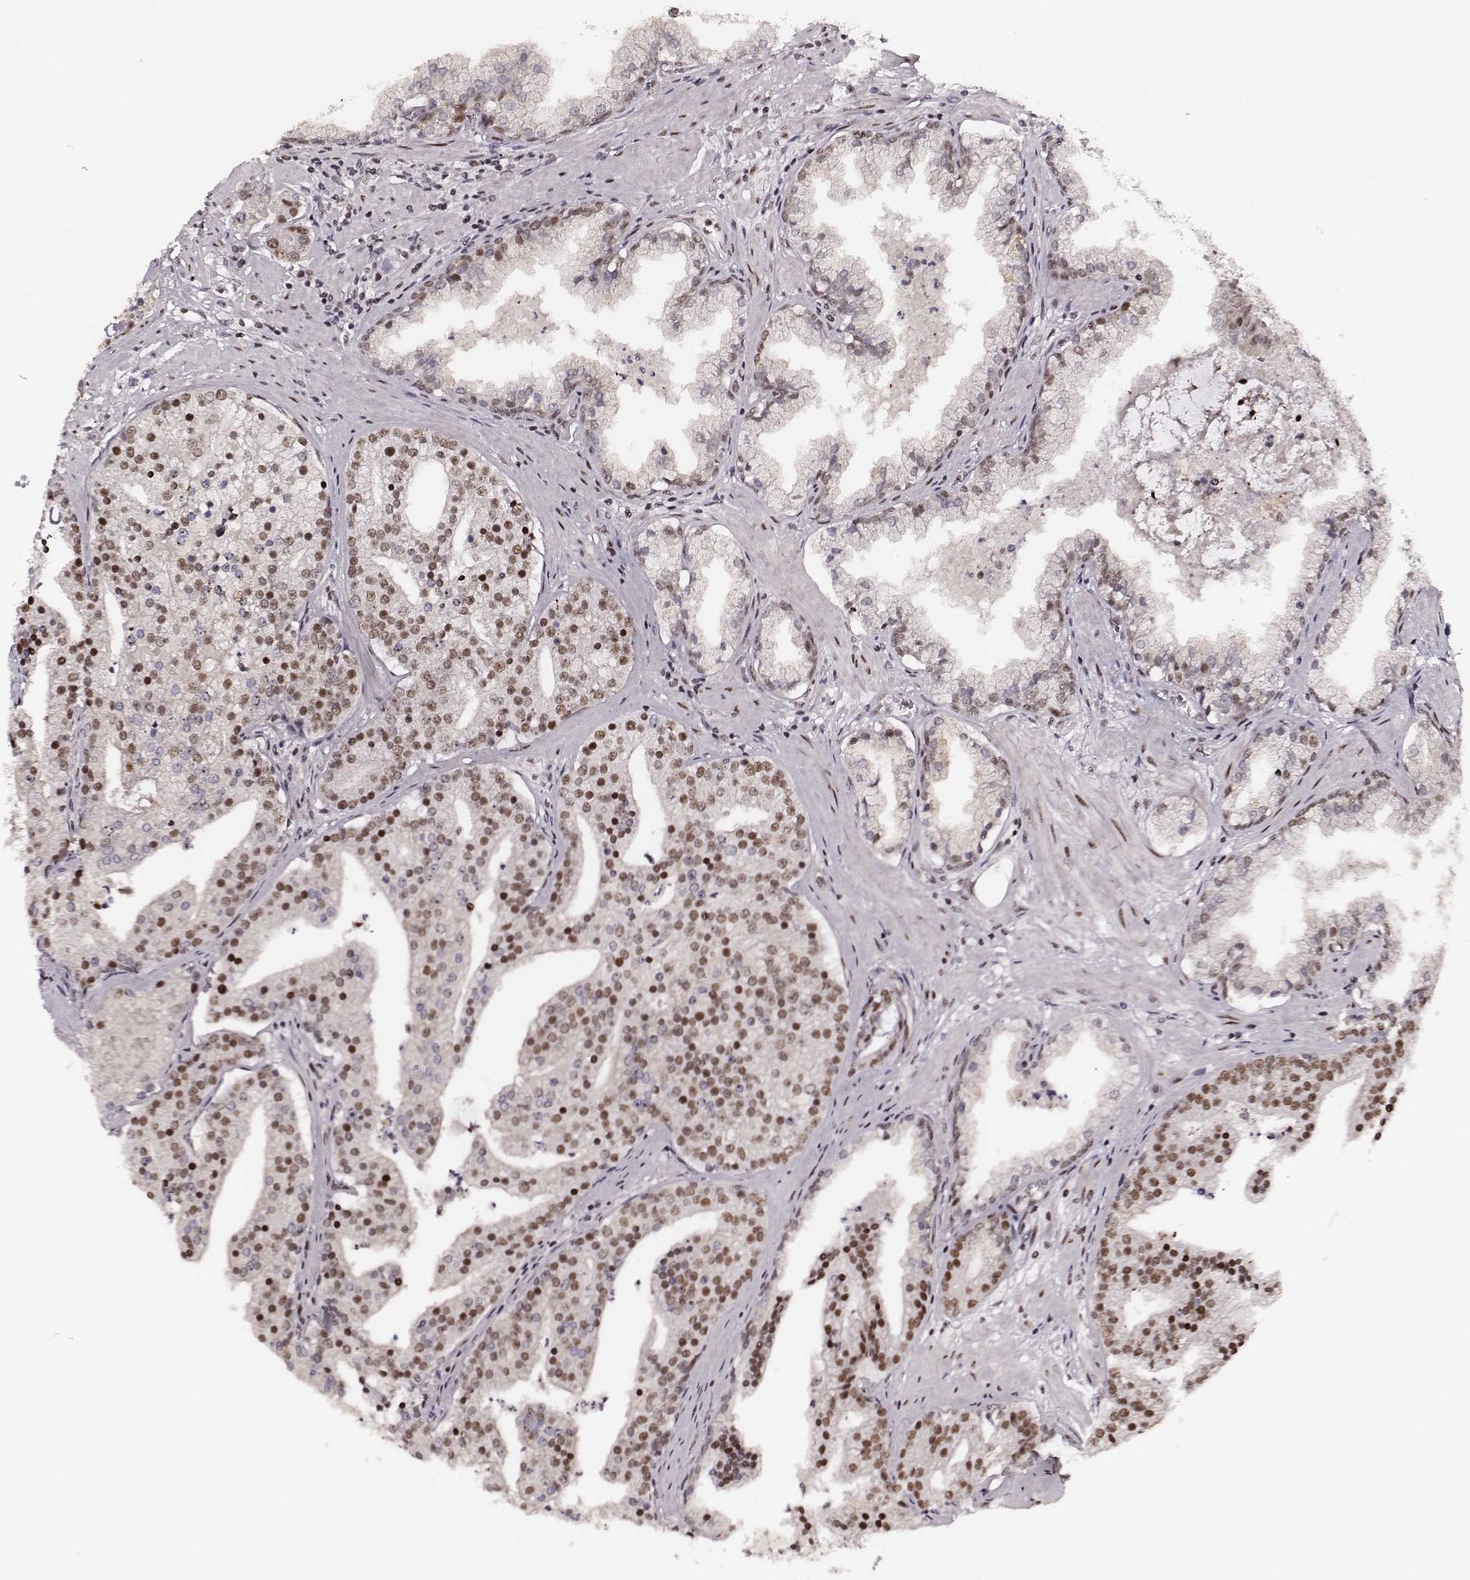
{"staining": {"intensity": "moderate", "quantity": ">75%", "location": "nuclear"}, "tissue": "prostate cancer", "cell_type": "Tumor cells", "image_type": "cancer", "snomed": [{"axis": "morphology", "description": "Adenocarcinoma, NOS"}, {"axis": "topography", "description": "Prostate and seminal vesicle, NOS"}, {"axis": "topography", "description": "Prostate"}], "caption": "Adenocarcinoma (prostate) was stained to show a protein in brown. There is medium levels of moderate nuclear positivity in approximately >75% of tumor cells.", "gene": "PPARA", "patient": {"sex": "male", "age": 44}}